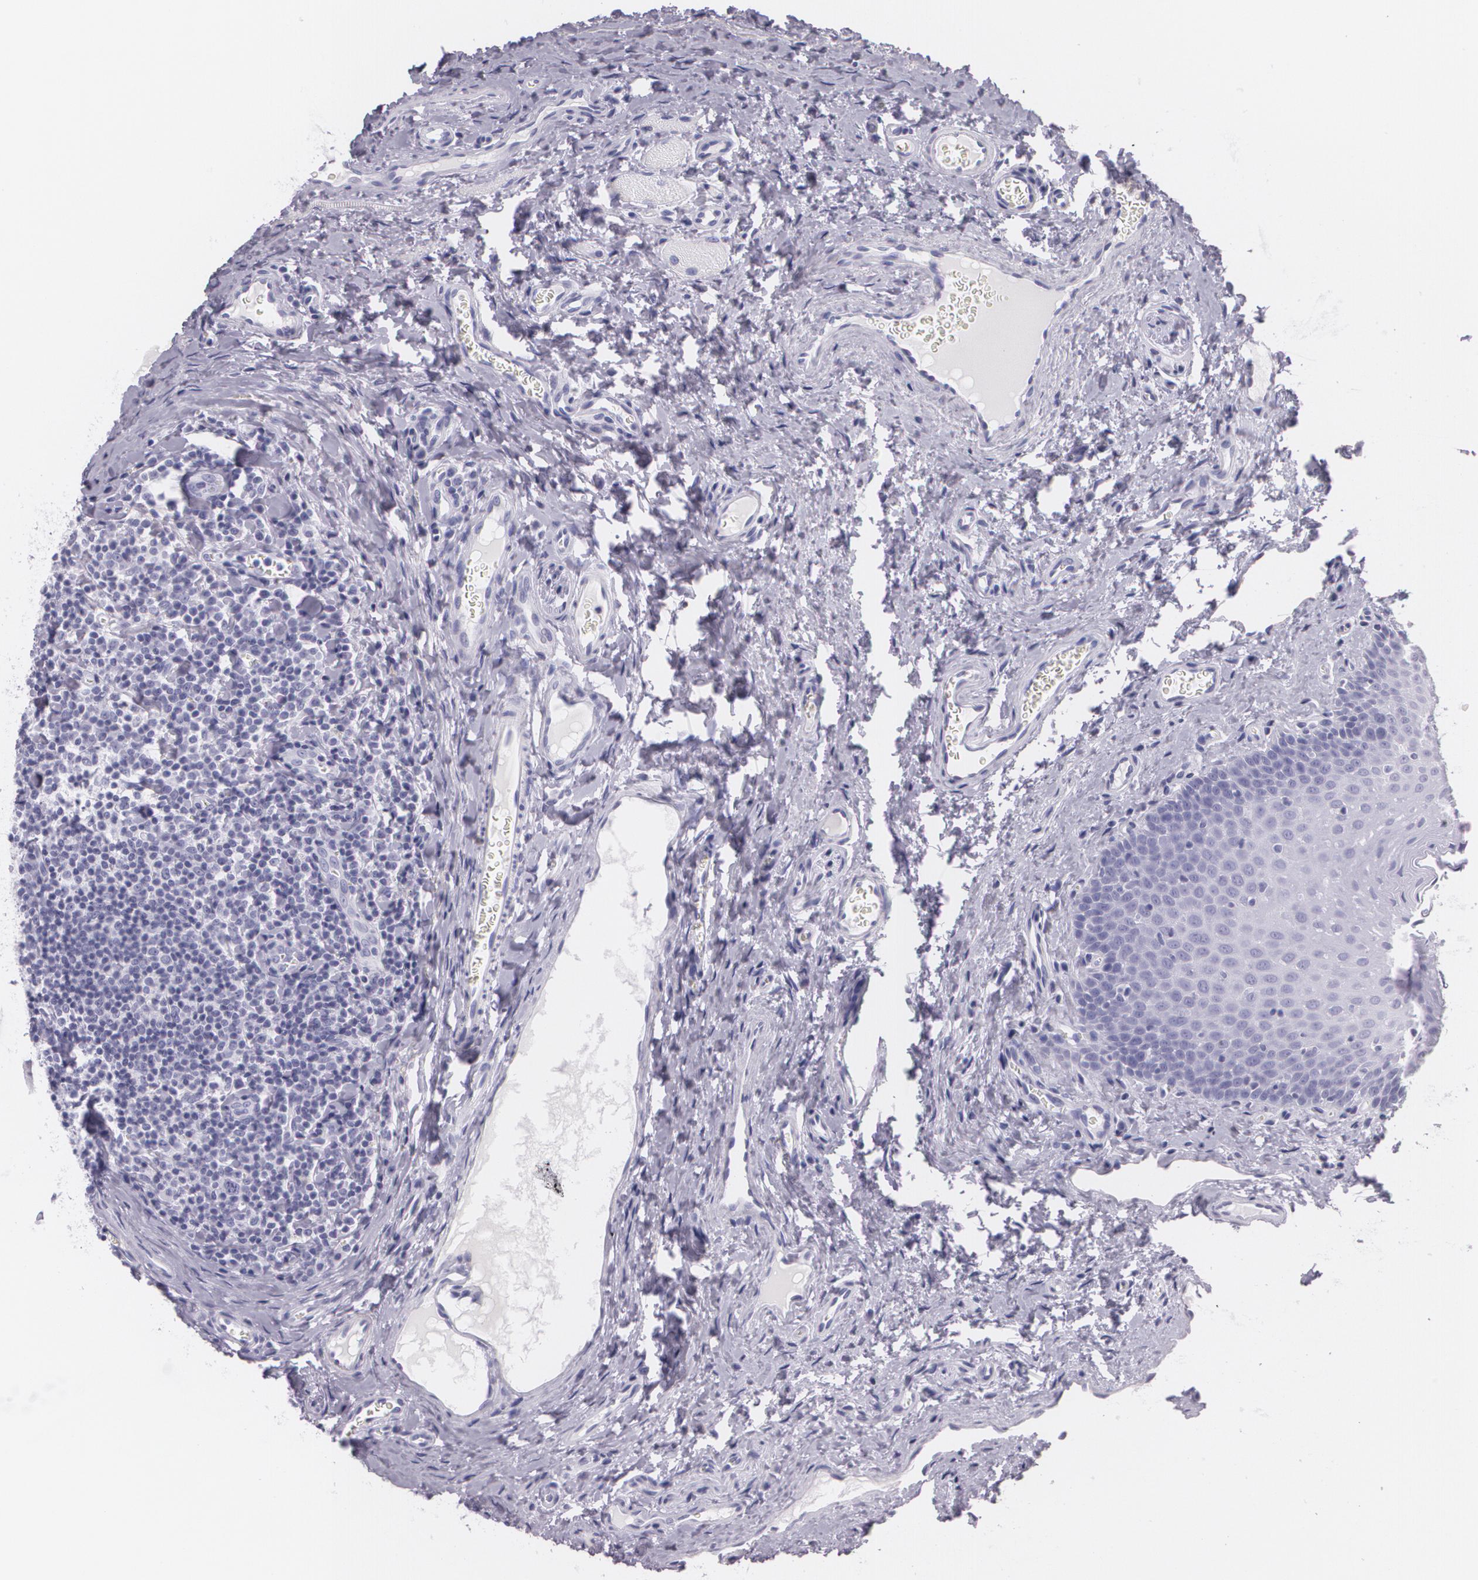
{"staining": {"intensity": "negative", "quantity": "none", "location": "none"}, "tissue": "oral mucosa", "cell_type": "Squamous epithelial cells", "image_type": "normal", "snomed": [{"axis": "morphology", "description": "Normal tissue, NOS"}, {"axis": "topography", "description": "Oral tissue"}], "caption": "A micrograph of oral mucosa stained for a protein exhibits no brown staining in squamous epithelial cells. (DAB immunohistochemistry (IHC), high magnification).", "gene": "DLG4", "patient": {"sex": "male", "age": 20}}